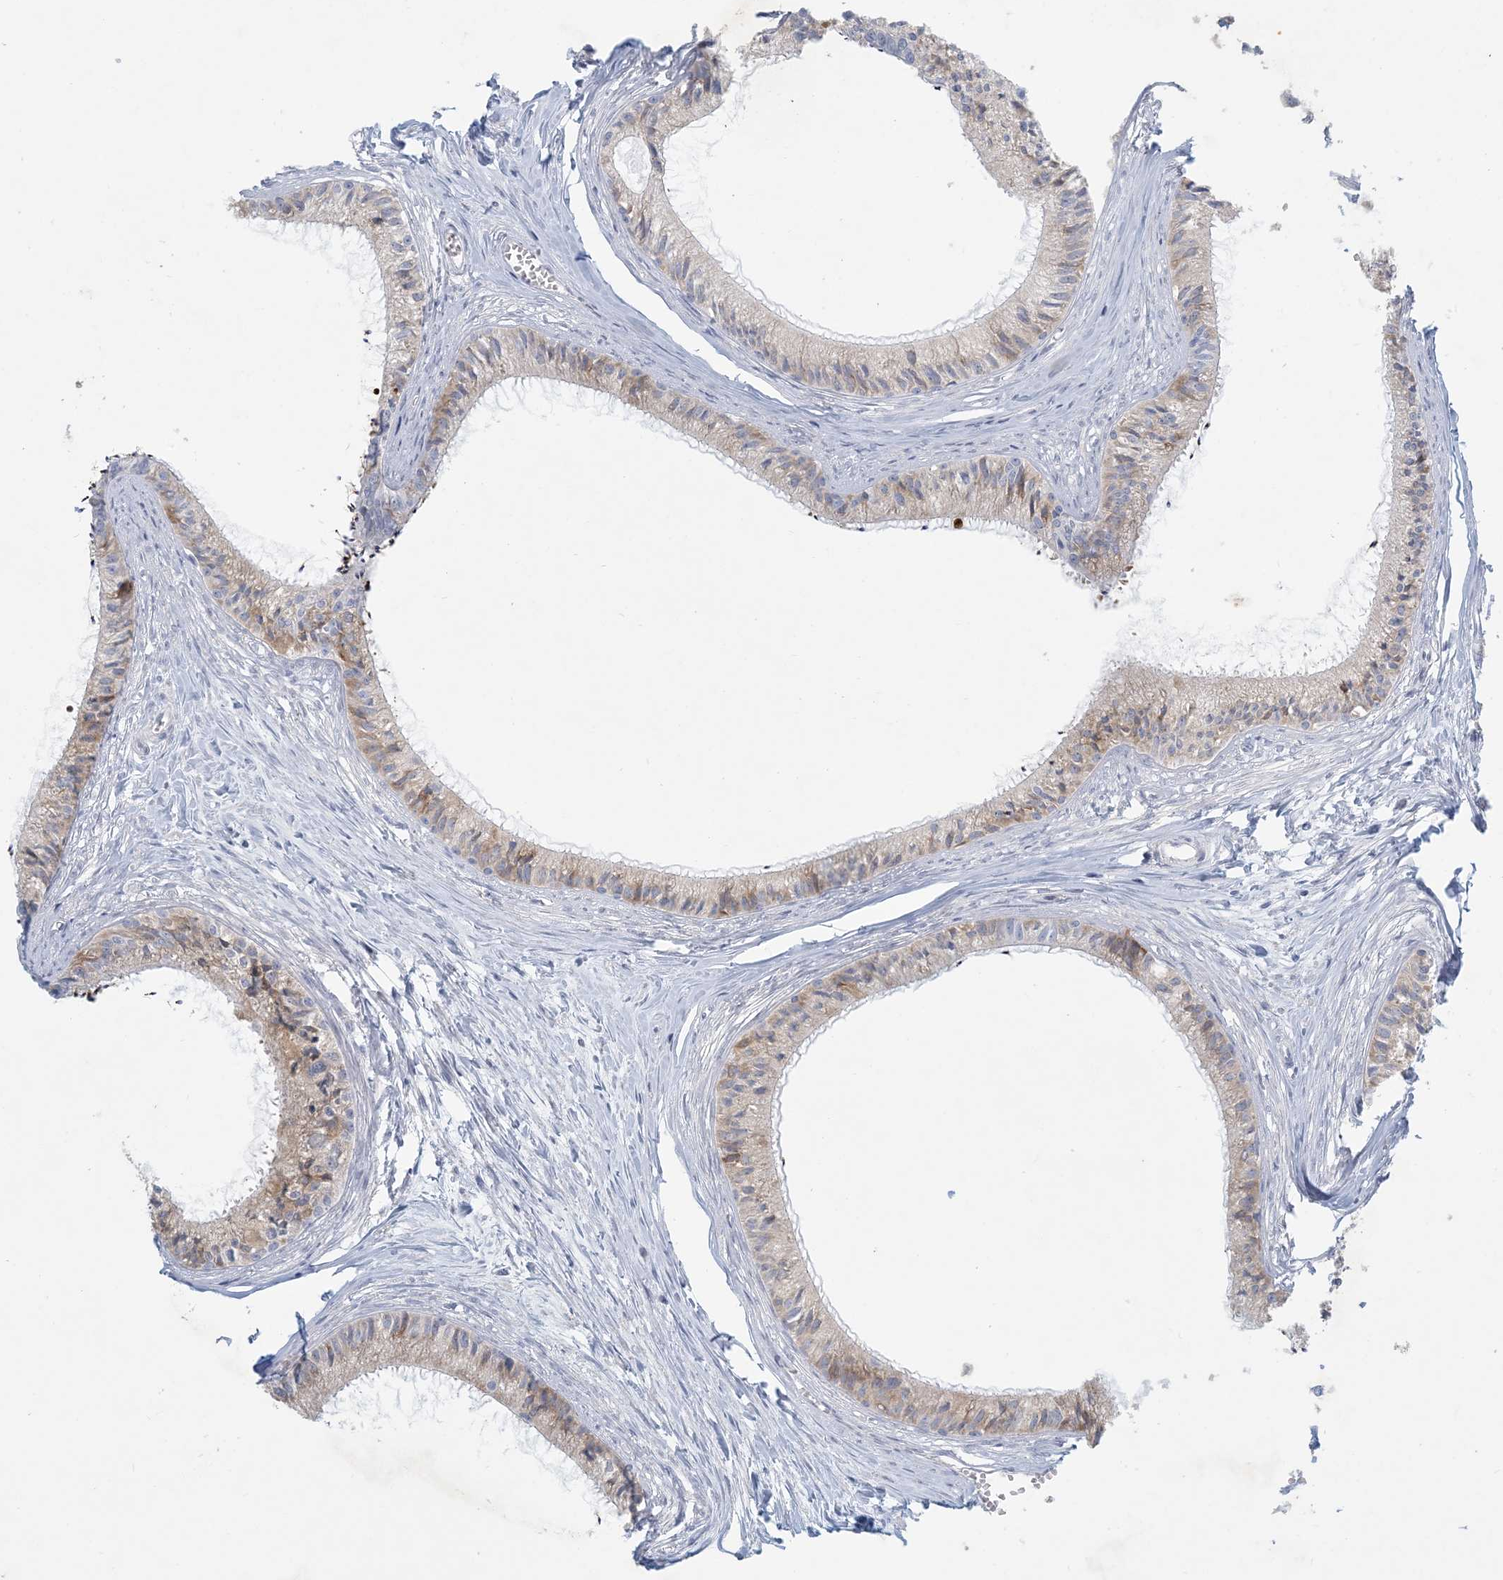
{"staining": {"intensity": "moderate", "quantity": "<25%", "location": "cytoplasmic/membranous"}, "tissue": "epididymis", "cell_type": "Glandular cells", "image_type": "normal", "snomed": [{"axis": "morphology", "description": "Normal tissue, NOS"}, {"axis": "topography", "description": "Epididymis"}], "caption": "This image reveals unremarkable epididymis stained with IHC to label a protein in brown. The cytoplasmic/membranous of glandular cells show moderate positivity for the protein. Nuclei are counter-stained blue.", "gene": "ZNF385D", "patient": {"sex": "male", "age": 36}}